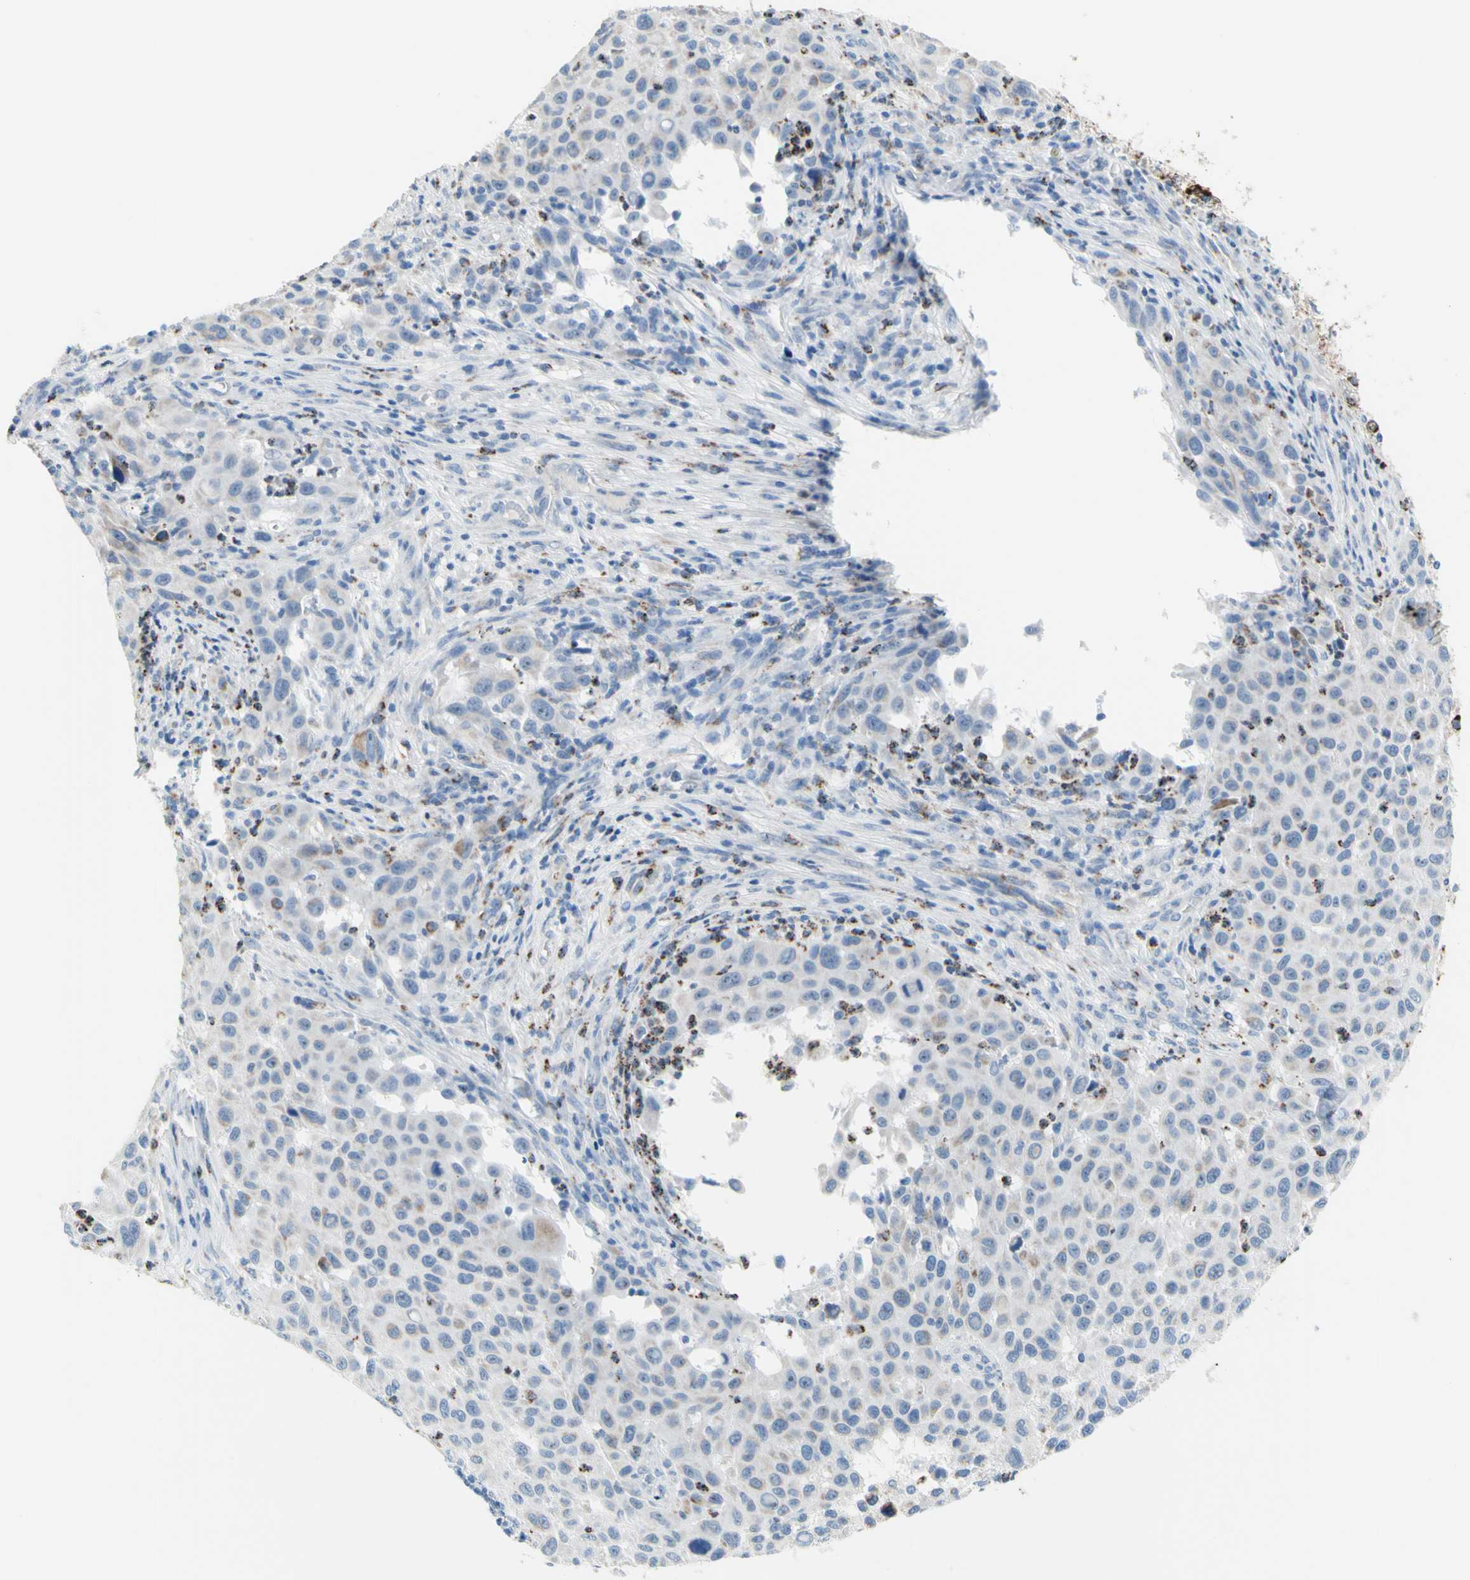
{"staining": {"intensity": "weak", "quantity": "<25%", "location": "cytoplasmic/membranous"}, "tissue": "melanoma", "cell_type": "Tumor cells", "image_type": "cancer", "snomed": [{"axis": "morphology", "description": "Malignant melanoma, Metastatic site"}, {"axis": "topography", "description": "Lymph node"}], "caption": "This micrograph is of malignant melanoma (metastatic site) stained with IHC to label a protein in brown with the nuclei are counter-stained blue. There is no expression in tumor cells.", "gene": "CYSLTR1", "patient": {"sex": "male", "age": 61}}